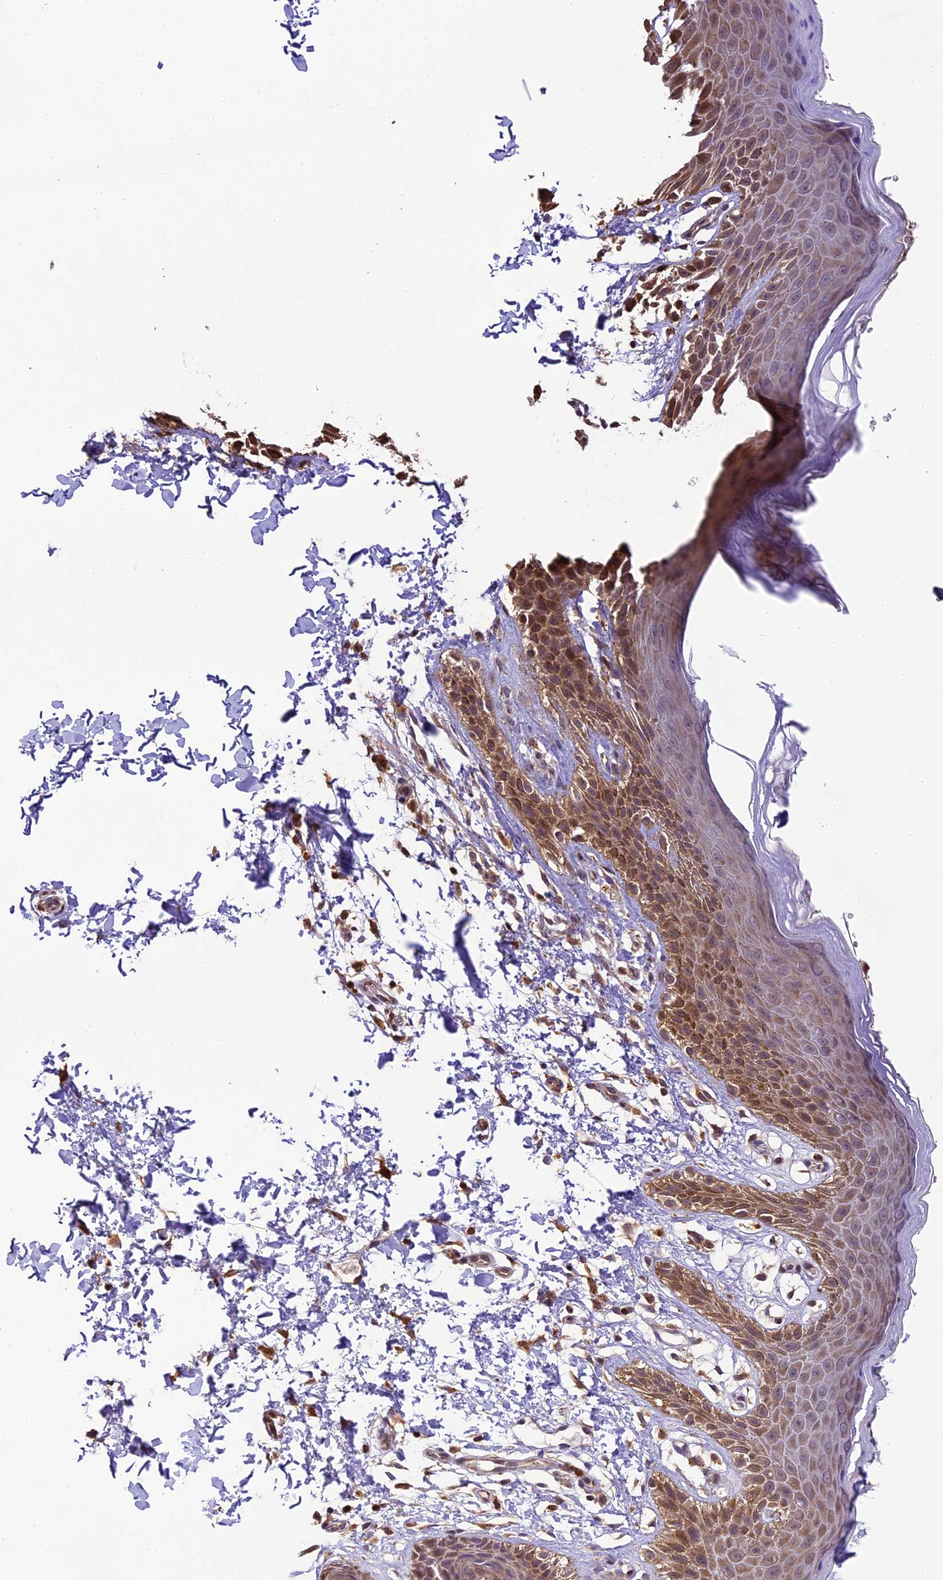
{"staining": {"intensity": "moderate", "quantity": "25%-75%", "location": "cytoplasmic/membranous"}, "tissue": "skin", "cell_type": "Epidermal cells", "image_type": "normal", "snomed": [{"axis": "morphology", "description": "Normal tissue, NOS"}, {"axis": "topography", "description": "Anal"}], "caption": "Skin stained with a brown dye exhibits moderate cytoplasmic/membranous positive positivity in about 25%-75% of epidermal cells.", "gene": "DGKH", "patient": {"sex": "male", "age": 44}}